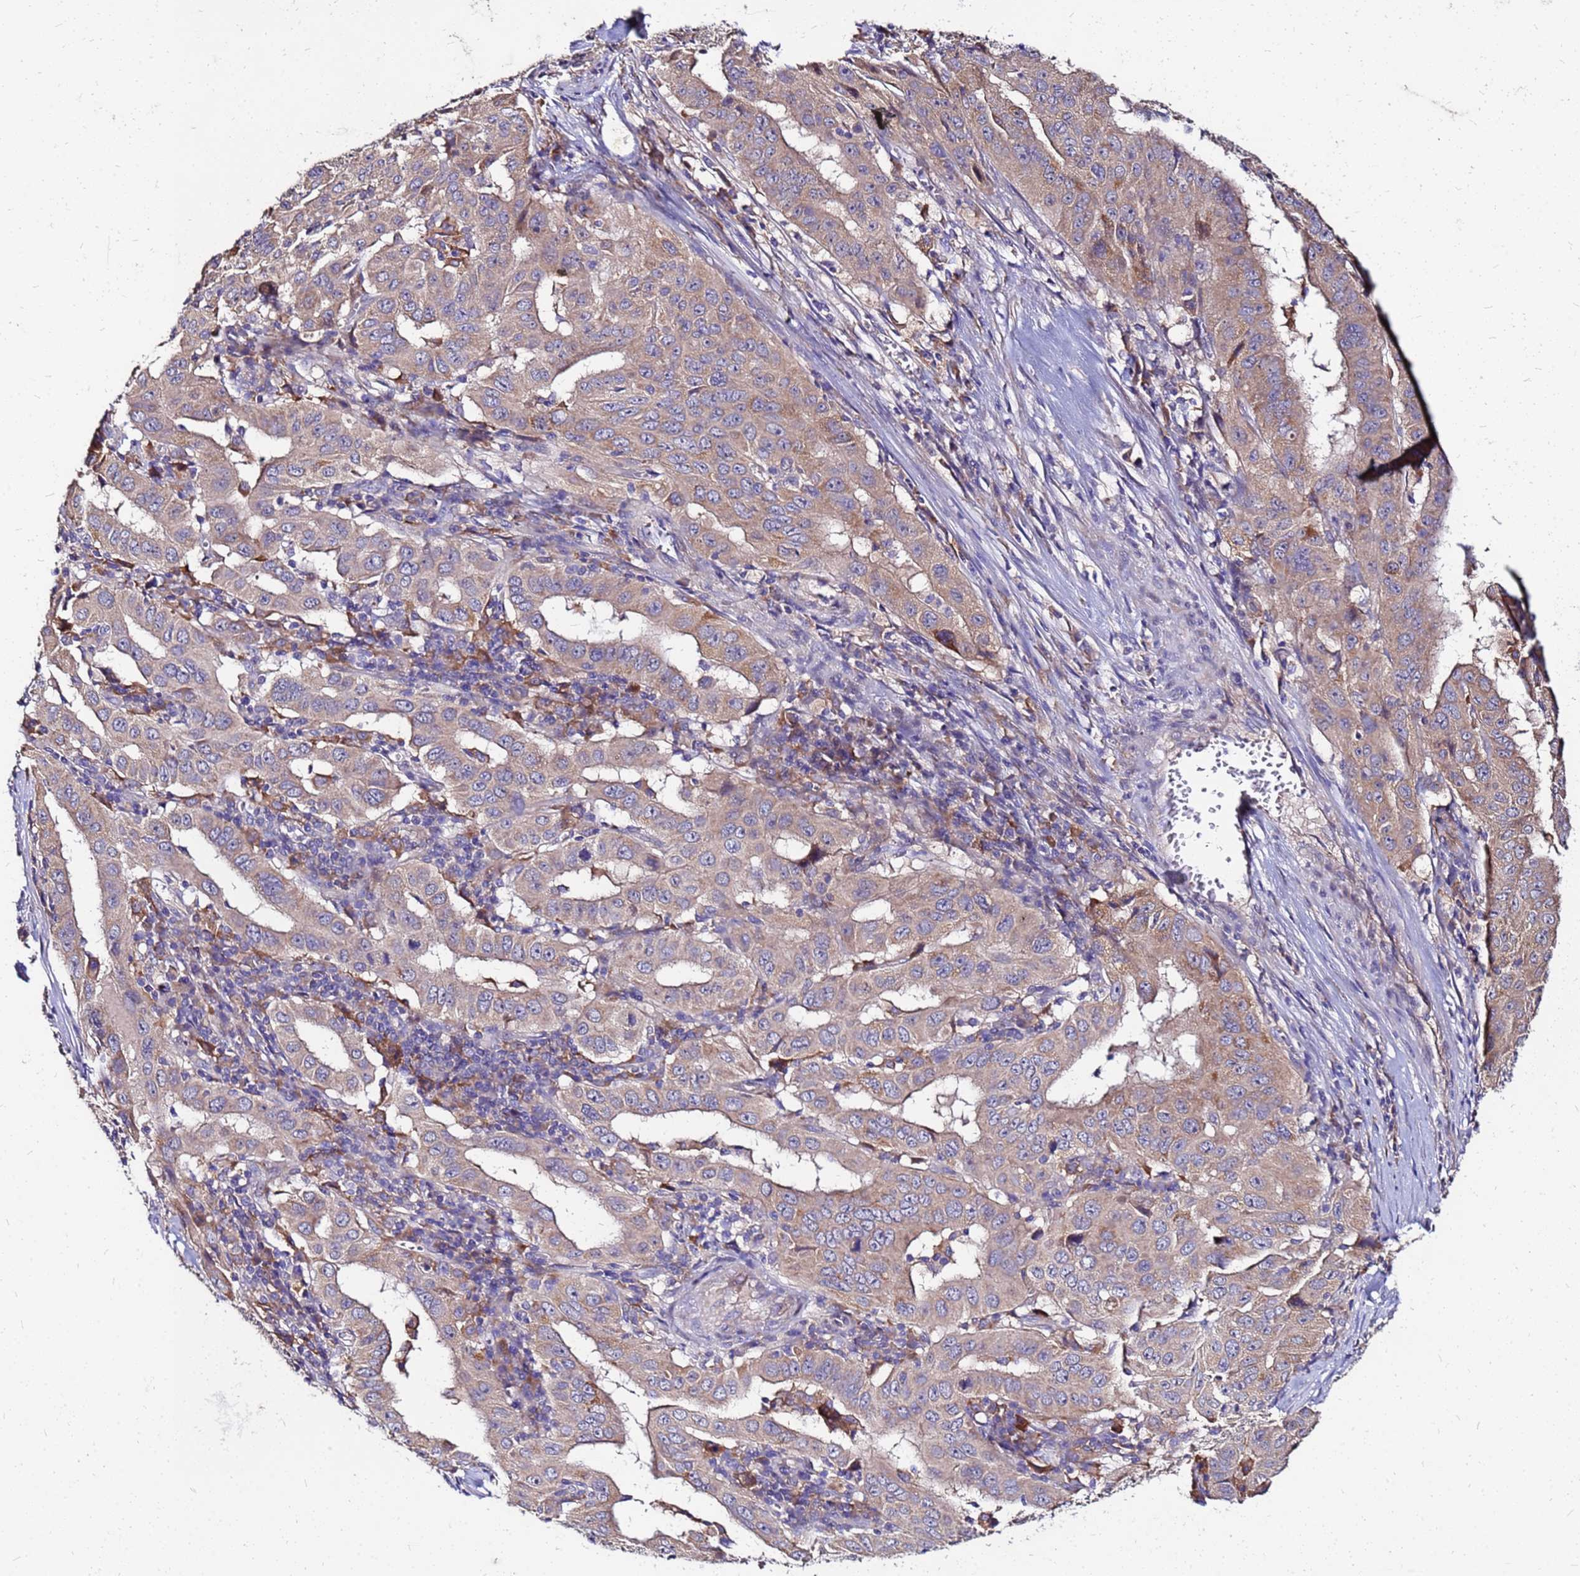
{"staining": {"intensity": "weak", "quantity": "25%-75%", "location": "cytoplasmic/membranous"}, "tissue": "pancreatic cancer", "cell_type": "Tumor cells", "image_type": "cancer", "snomed": [{"axis": "morphology", "description": "Adenocarcinoma, NOS"}, {"axis": "topography", "description": "Pancreas"}], "caption": "A micrograph showing weak cytoplasmic/membranous staining in approximately 25%-75% of tumor cells in adenocarcinoma (pancreatic), as visualized by brown immunohistochemical staining.", "gene": "ARHGEF5", "patient": {"sex": "male", "age": 63}}